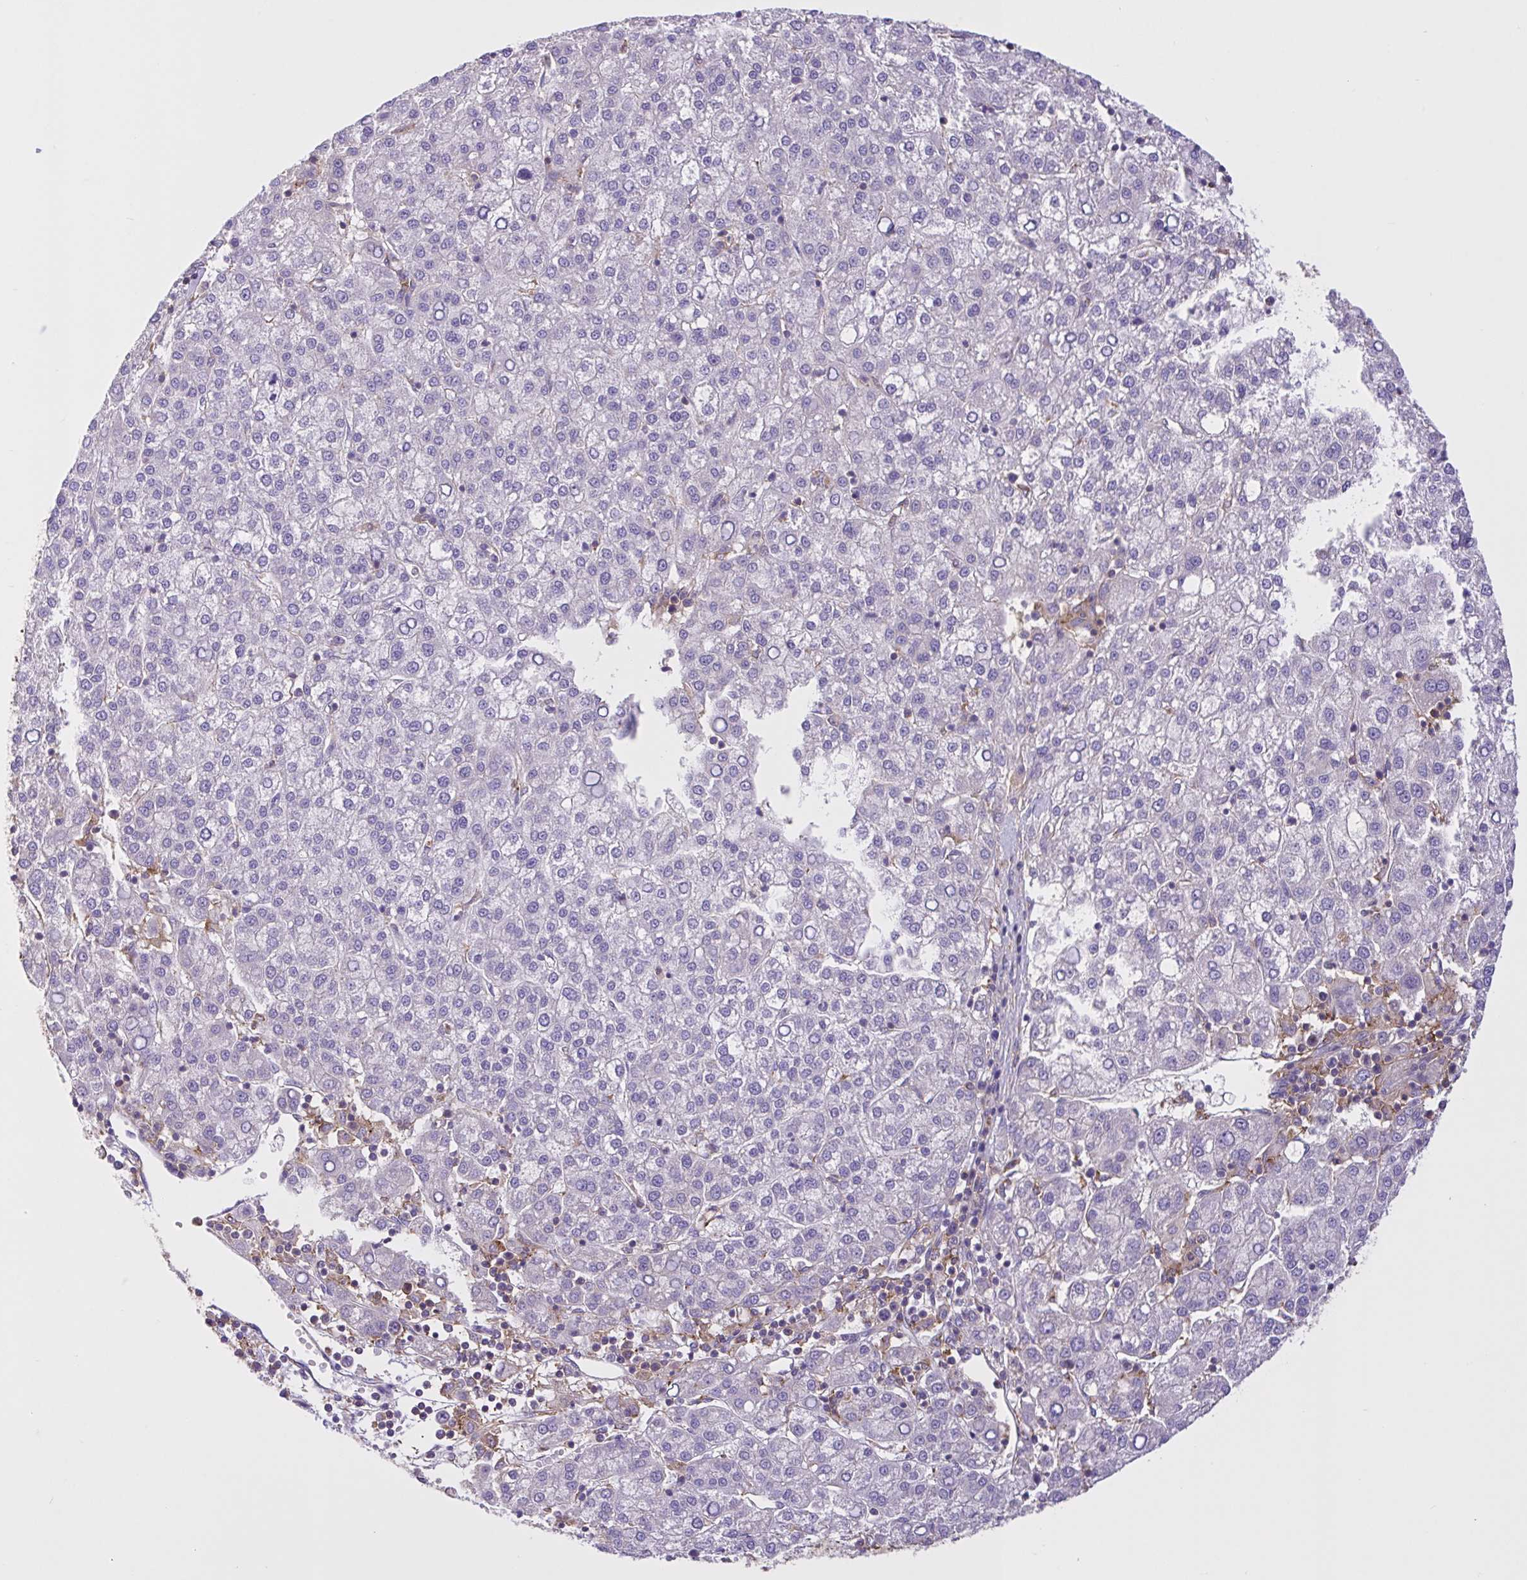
{"staining": {"intensity": "negative", "quantity": "none", "location": "none"}, "tissue": "liver cancer", "cell_type": "Tumor cells", "image_type": "cancer", "snomed": [{"axis": "morphology", "description": "Carcinoma, Hepatocellular, NOS"}, {"axis": "topography", "description": "Liver"}], "caption": "Tumor cells show no significant staining in liver cancer (hepatocellular carcinoma).", "gene": "OR51M1", "patient": {"sex": "female", "age": 58}}